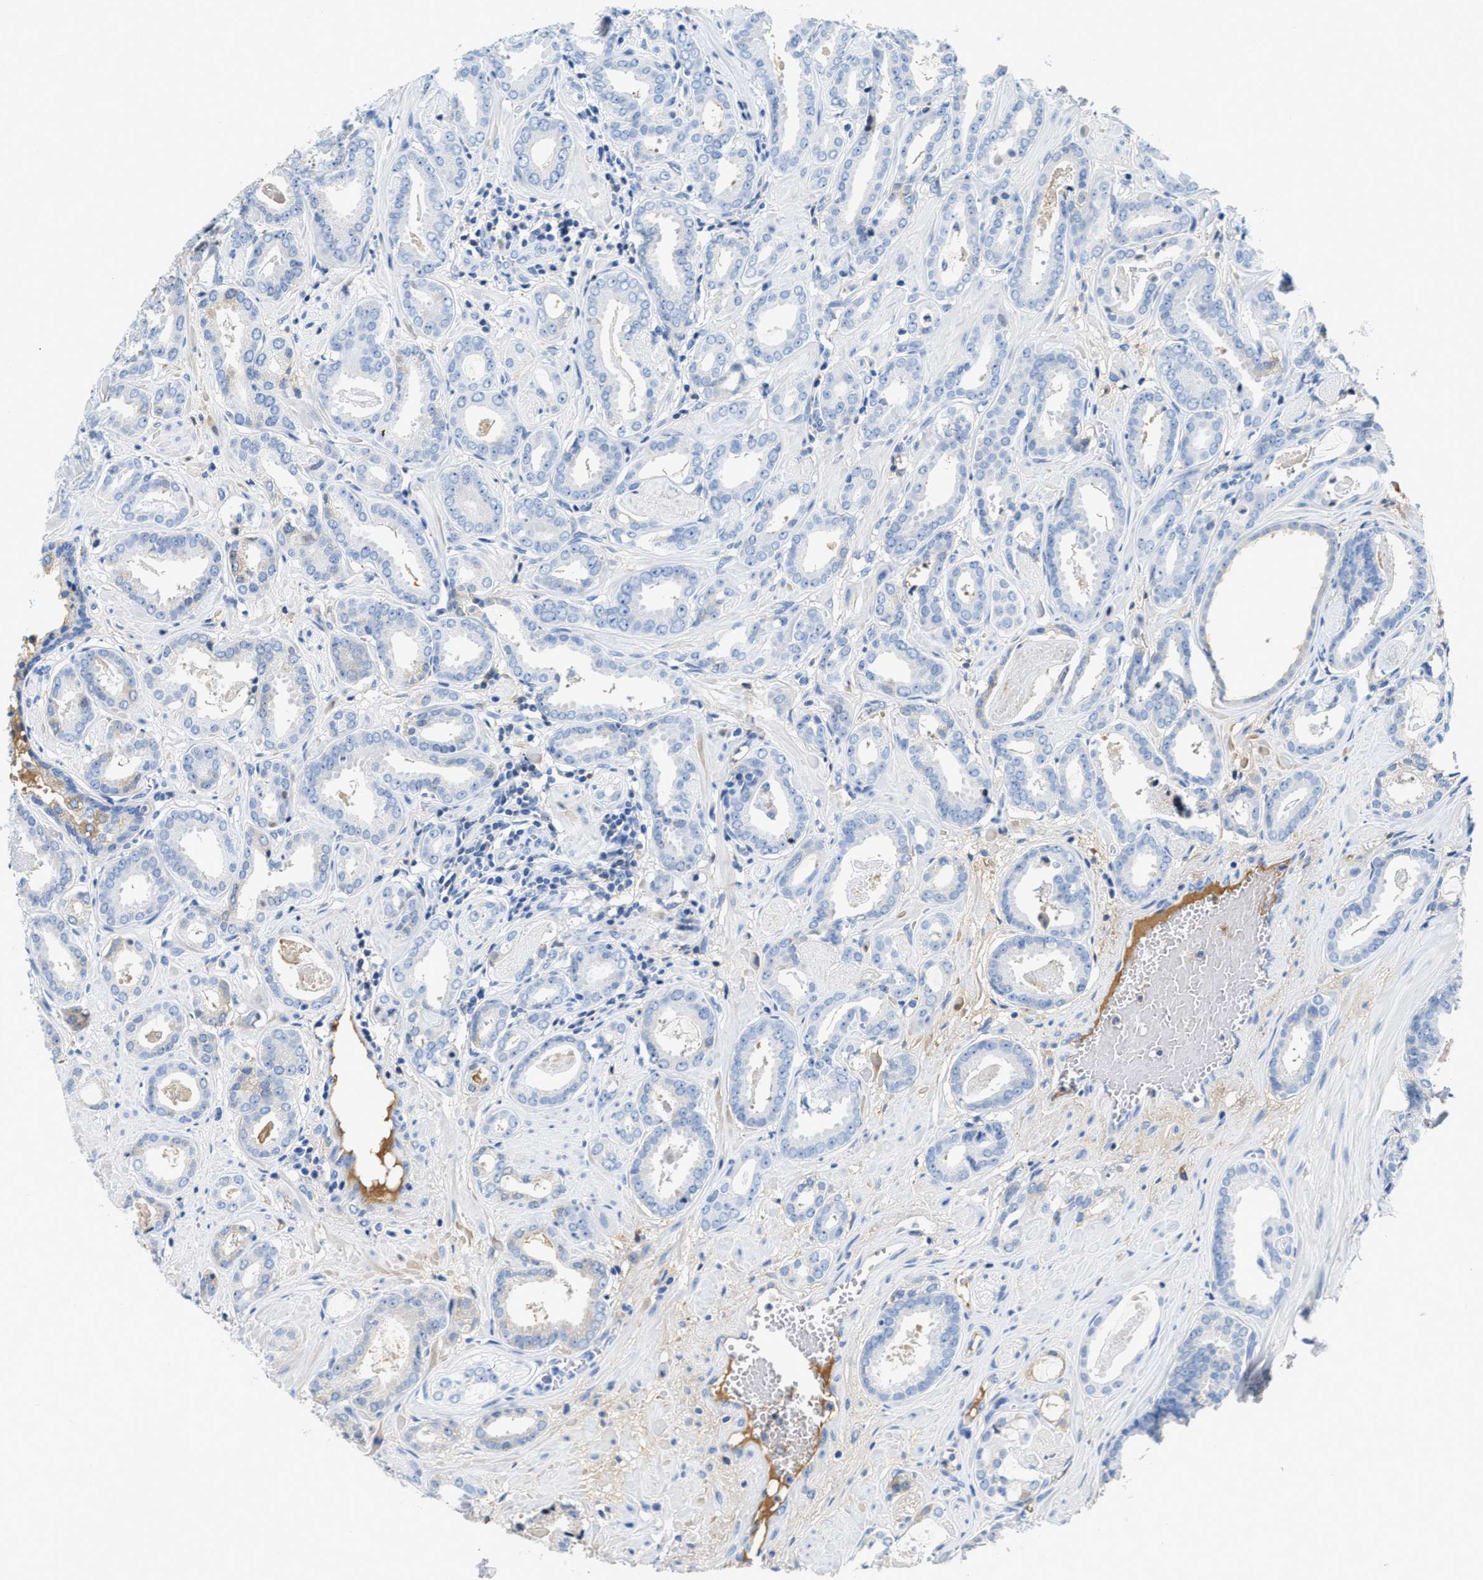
{"staining": {"intensity": "negative", "quantity": "none", "location": "none"}, "tissue": "prostate cancer", "cell_type": "Tumor cells", "image_type": "cancer", "snomed": [{"axis": "morphology", "description": "Adenocarcinoma, Low grade"}, {"axis": "topography", "description": "Prostate"}], "caption": "Immunohistochemistry image of adenocarcinoma (low-grade) (prostate) stained for a protein (brown), which exhibits no expression in tumor cells. (DAB (3,3'-diaminobenzidine) IHC visualized using brightfield microscopy, high magnification).", "gene": "GC", "patient": {"sex": "male", "age": 53}}